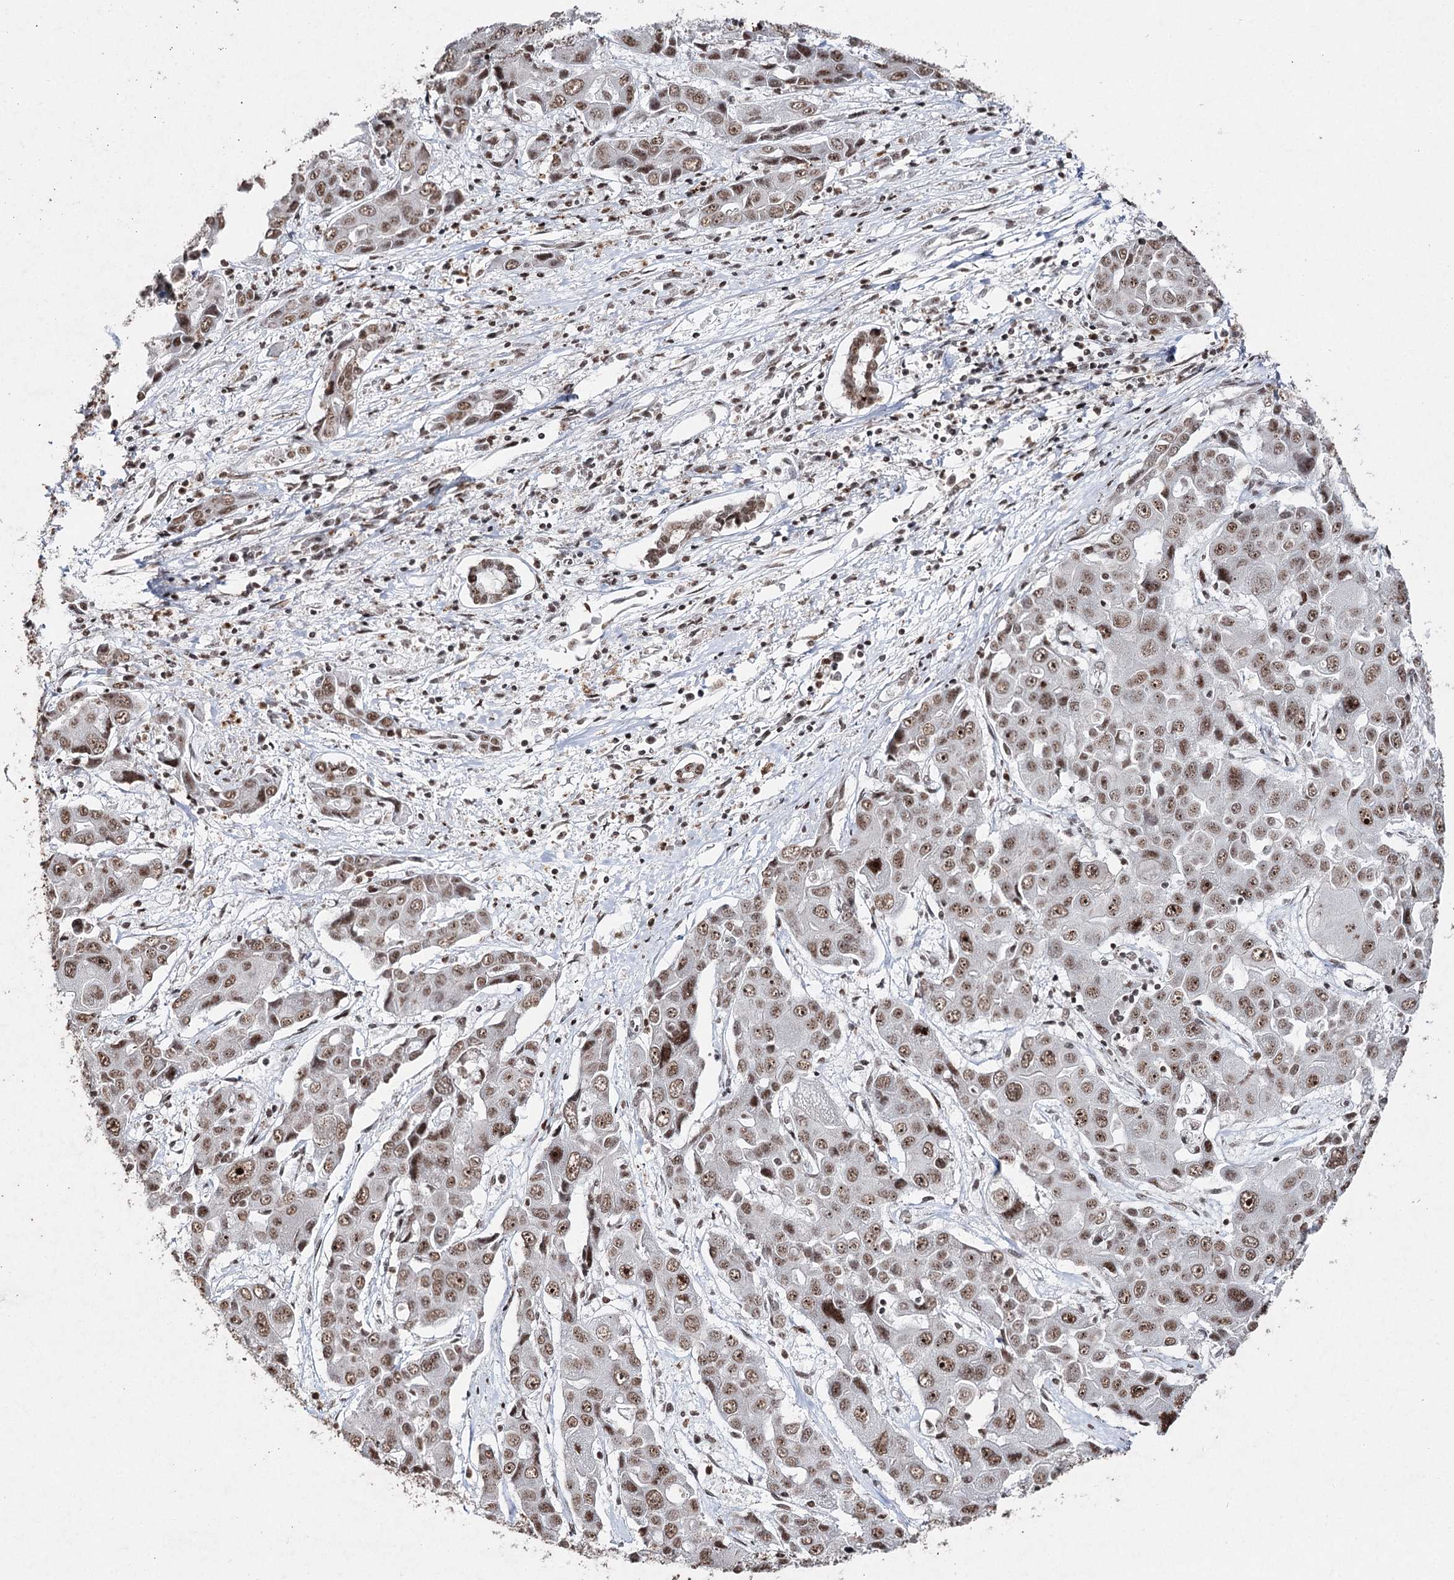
{"staining": {"intensity": "moderate", "quantity": ">75%", "location": "nuclear"}, "tissue": "liver cancer", "cell_type": "Tumor cells", "image_type": "cancer", "snomed": [{"axis": "morphology", "description": "Cholangiocarcinoma"}, {"axis": "topography", "description": "Liver"}], "caption": "A brown stain highlights moderate nuclear staining of a protein in liver cholangiocarcinoma tumor cells.", "gene": "PDCD4", "patient": {"sex": "male", "age": 67}}